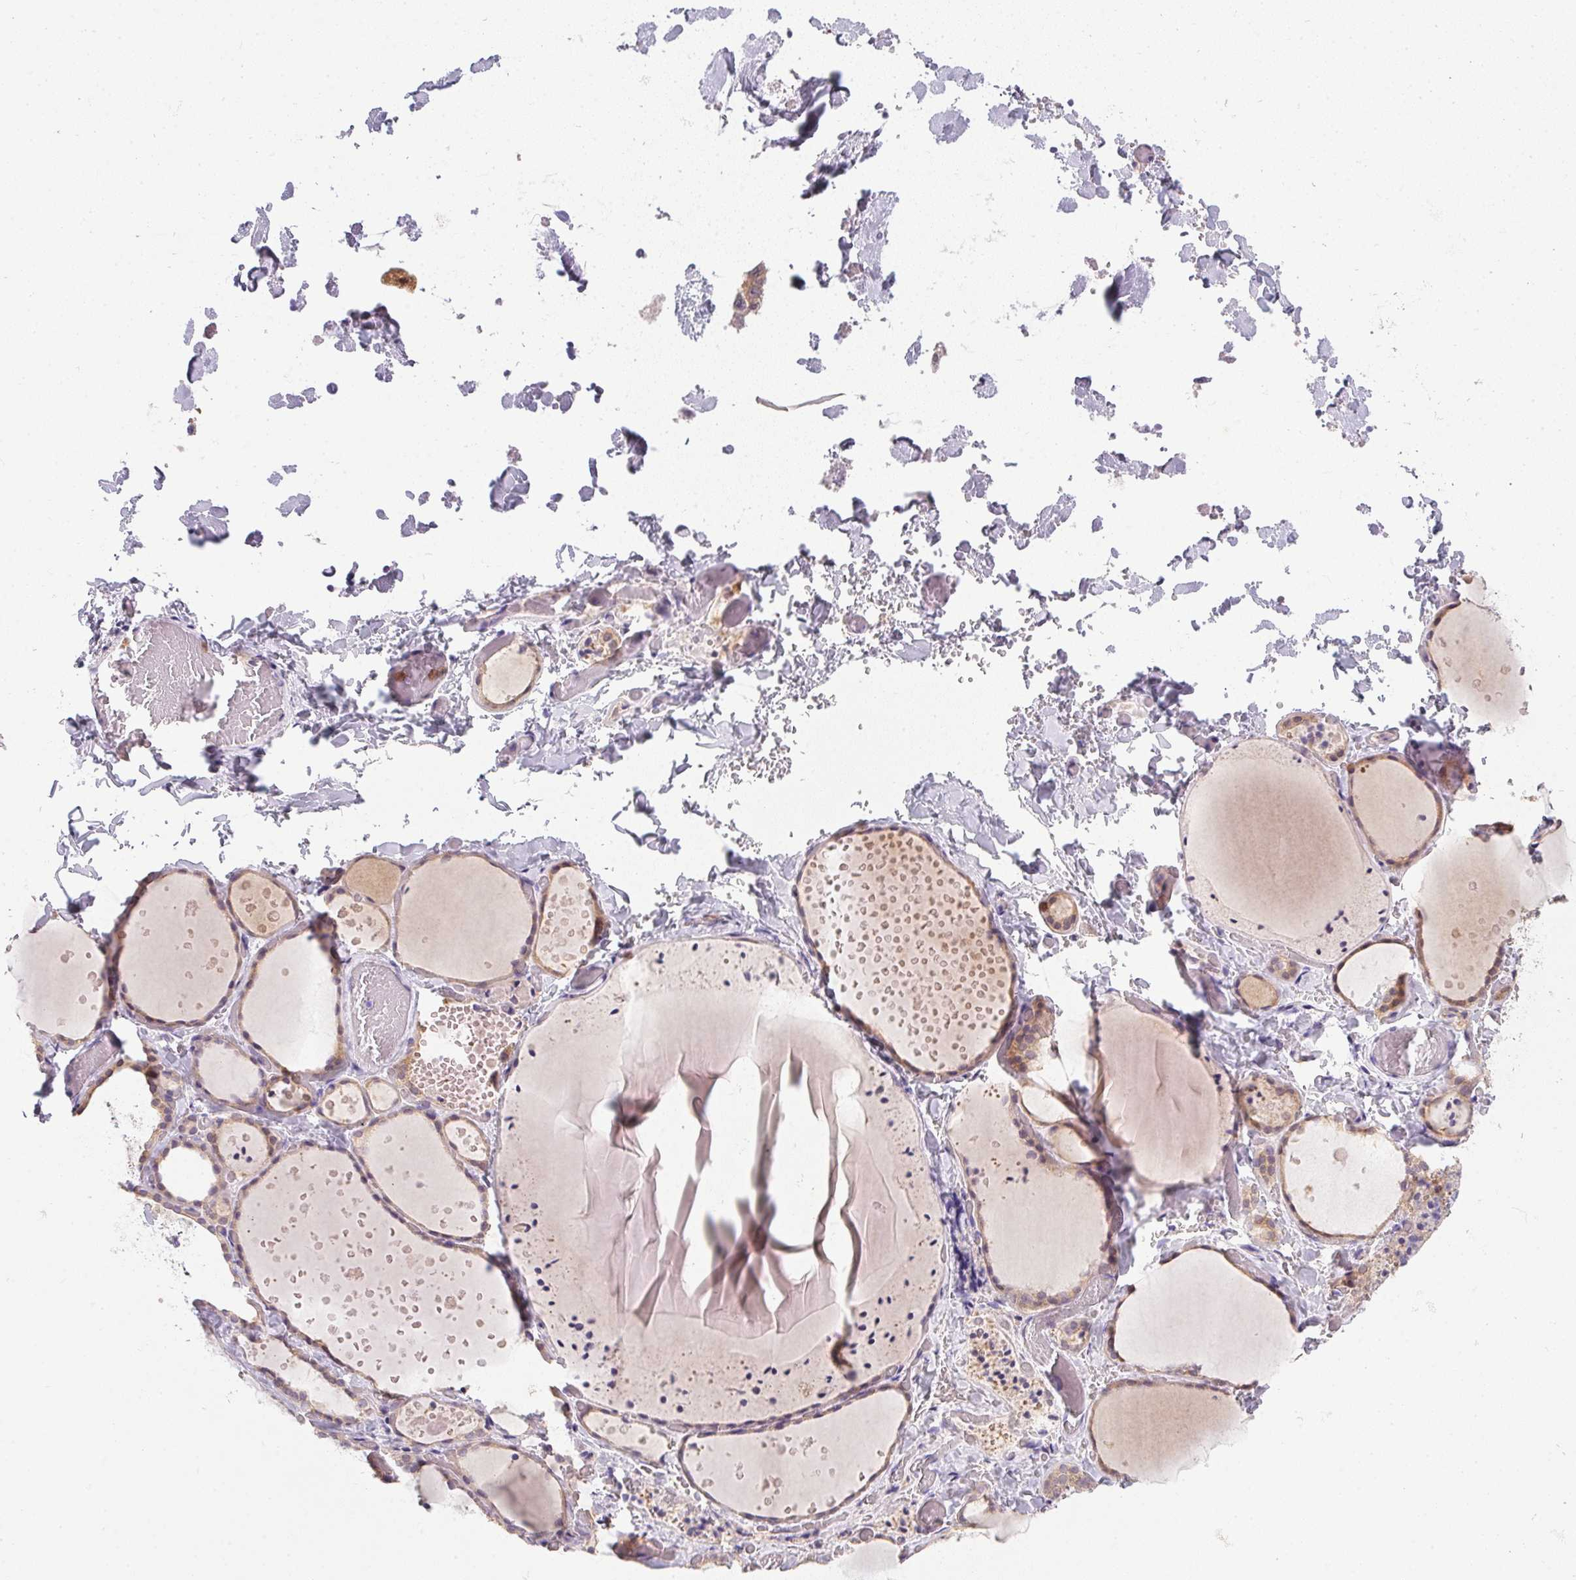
{"staining": {"intensity": "moderate", "quantity": "25%-75%", "location": "cytoplasmic/membranous,nuclear"}, "tissue": "thyroid gland", "cell_type": "Glandular cells", "image_type": "normal", "snomed": [{"axis": "morphology", "description": "Normal tissue, NOS"}, {"axis": "topography", "description": "Thyroid gland"}], "caption": "This is a micrograph of IHC staining of normal thyroid gland, which shows moderate positivity in the cytoplasmic/membranous,nuclear of glandular cells.", "gene": "DNAJC5G", "patient": {"sex": "female", "age": 36}}